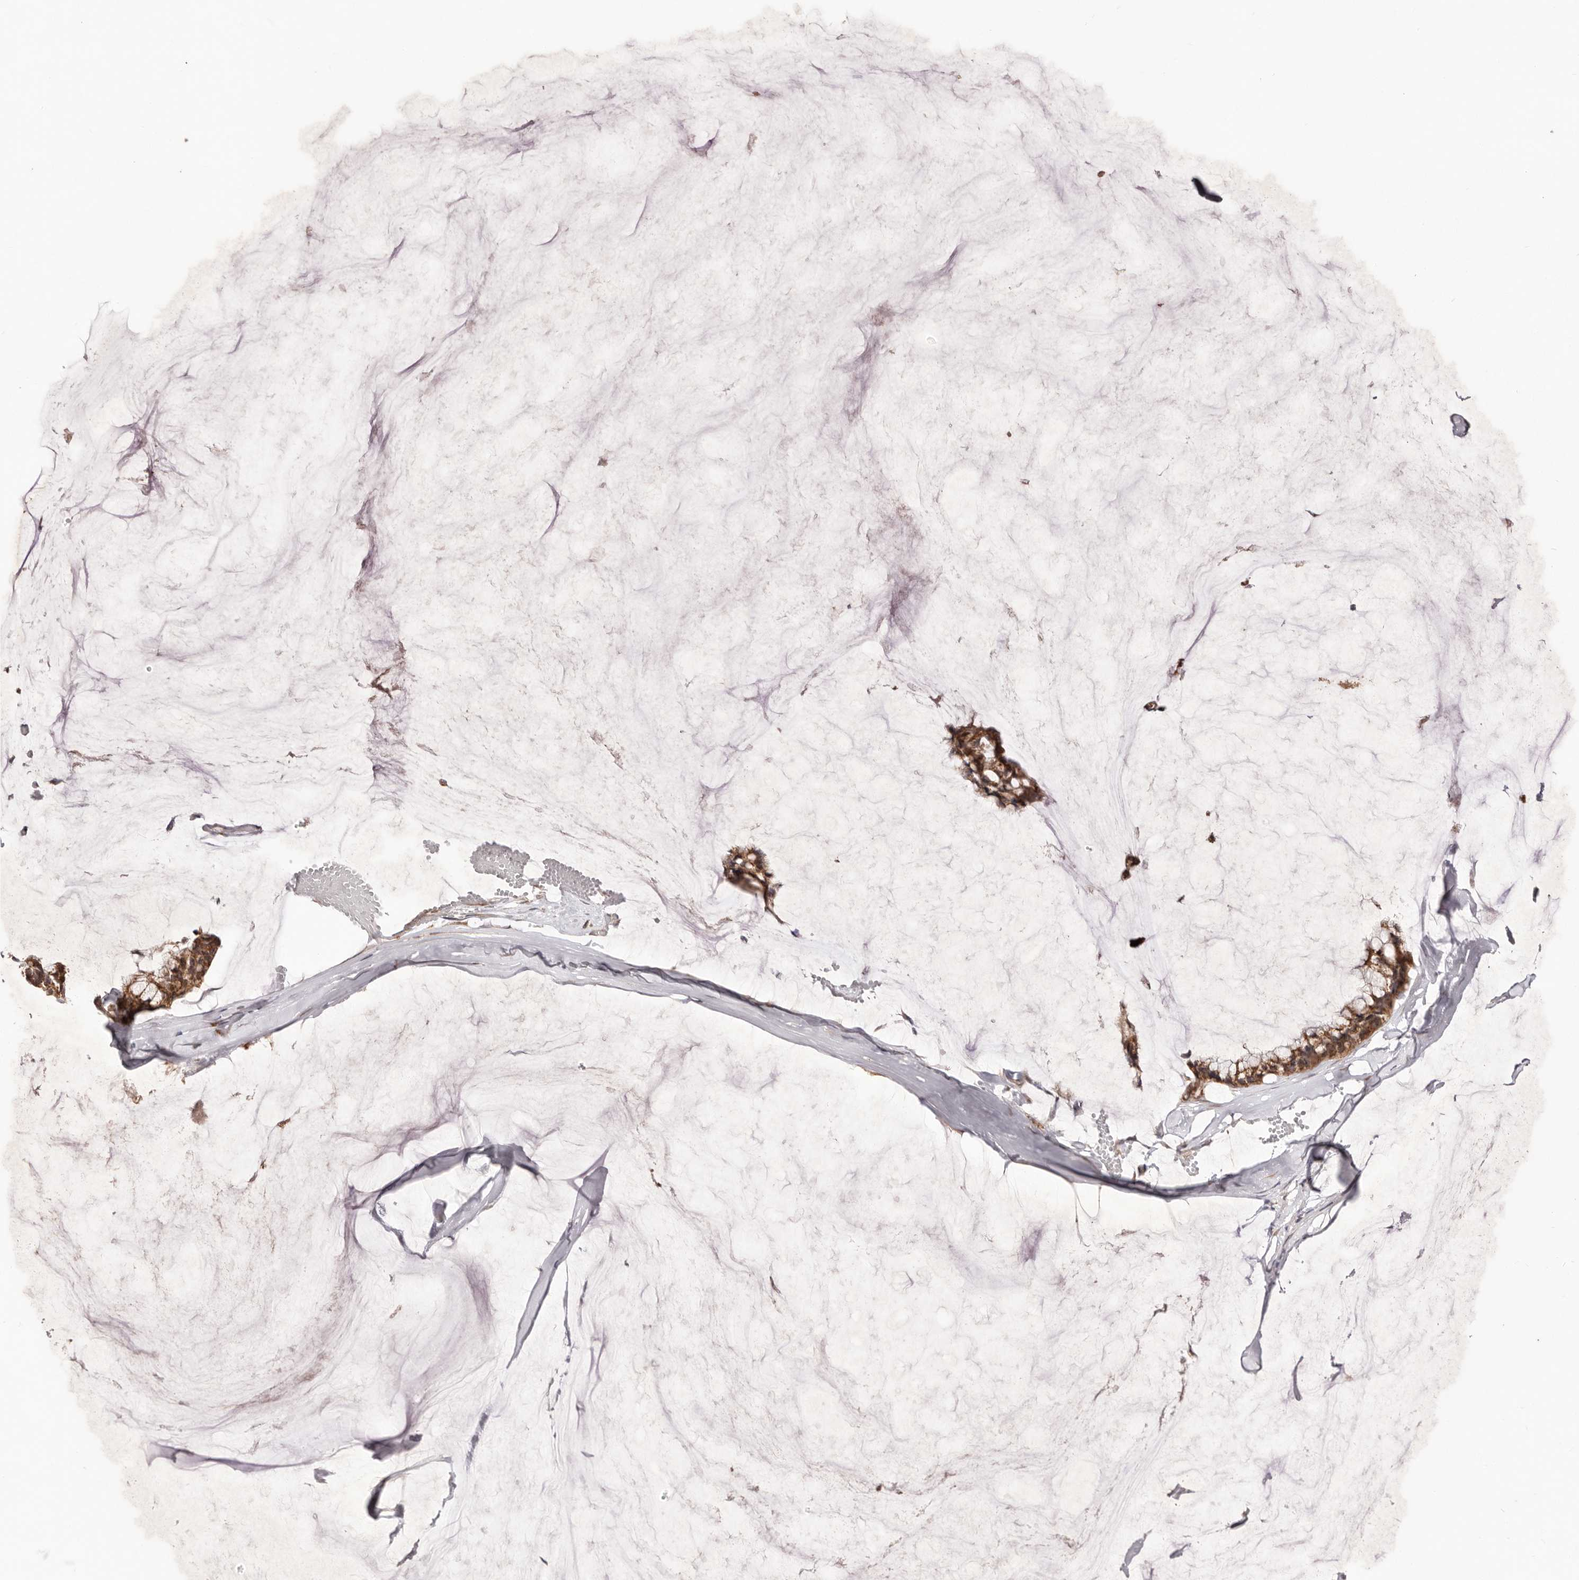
{"staining": {"intensity": "moderate", "quantity": ">75%", "location": "cytoplasmic/membranous"}, "tissue": "ovarian cancer", "cell_type": "Tumor cells", "image_type": "cancer", "snomed": [{"axis": "morphology", "description": "Cystadenocarcinoma, mucinous, NOS"}, {"axis": "topography", "description": "Ovary"}], "caption": "DAB immunohistochemical staining of human ovarian mucinous cystadenocarcinoma displays moderate cytoplasmic/membranous protein expression in about >75% of tumor cells.", "gene": "EGR3", "patient": {"sex": "female", "age": 39}}